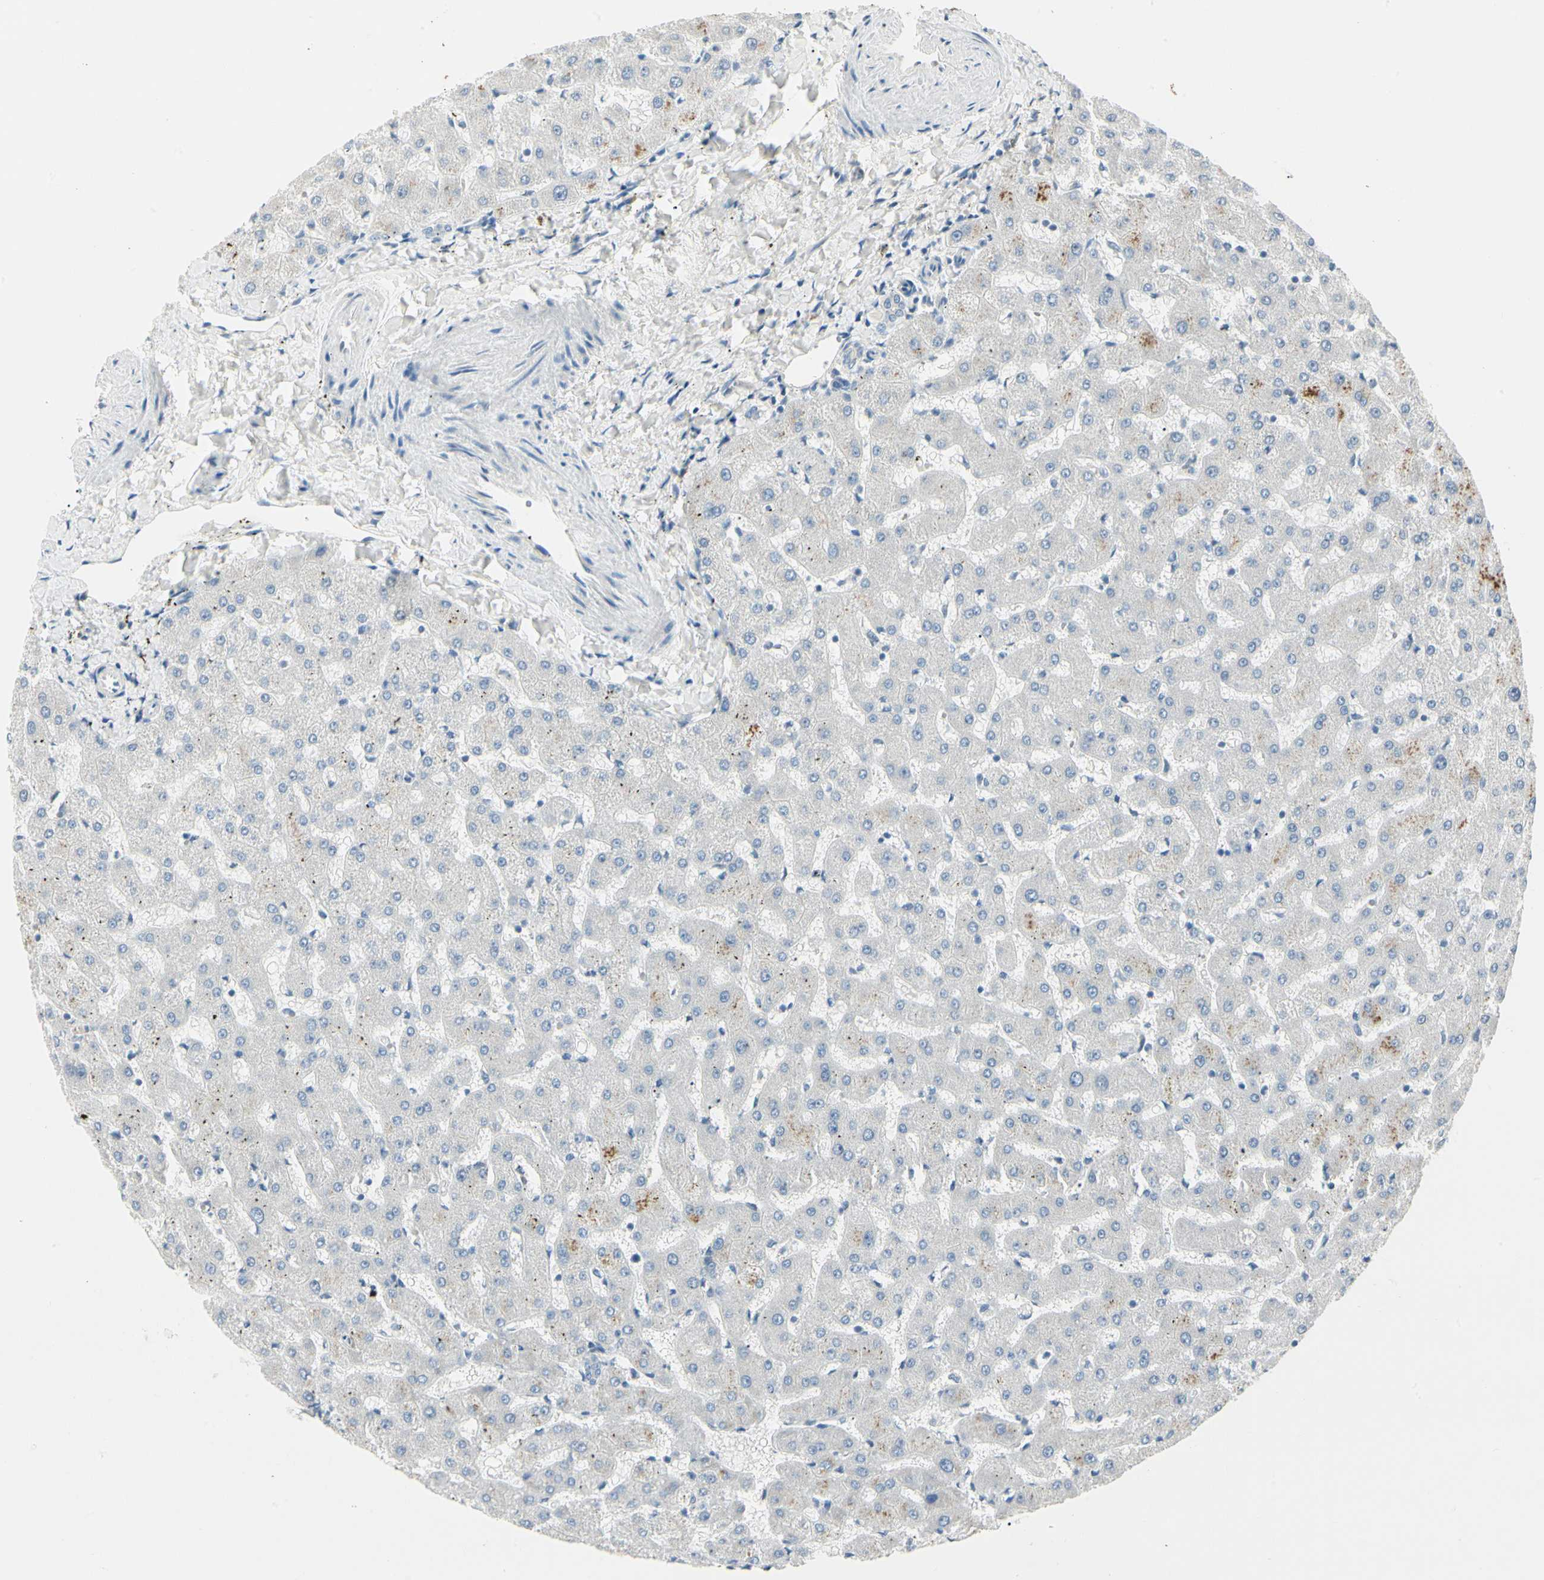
{"staining": {"intensity": "negative", "quantity": "none", "location": "none"}, "tissue": "liver", "cell_type": "Cholangiocytes", "image_type": "normal", "snomed": [{"axis": "morphology", "description": "Normal tissue, NOS"}, {"axis": "topography", "description": "Liver"}], "caption": "This is an IHC histopathology image of unremarkable human liver. There is no staining in cholangiocytes.", "gene": "ALDH18A1", "patient": {"sex": "female", "age": 63}}